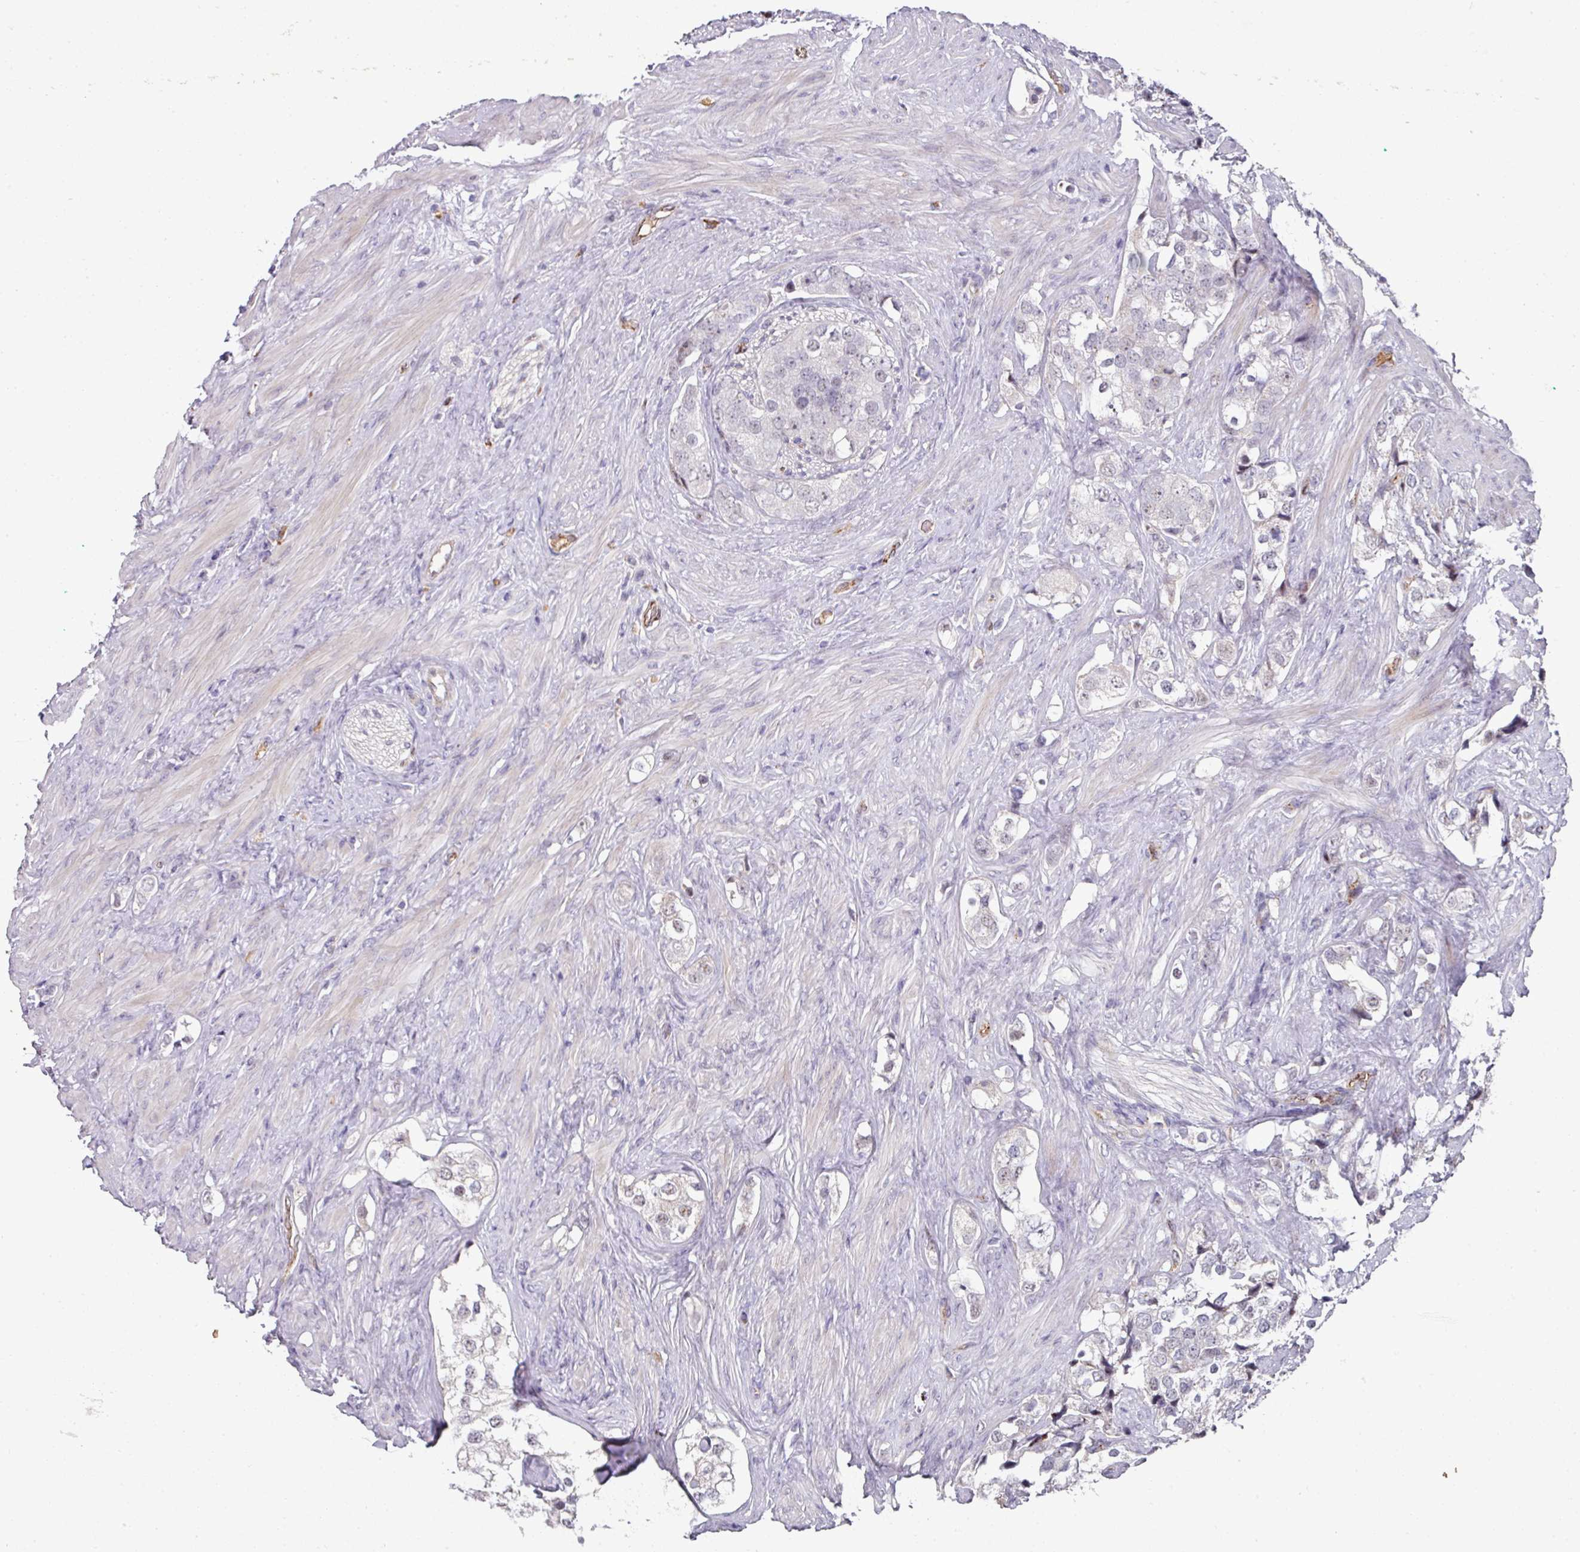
{"staining": {"intensity": "moderate", "quantity": "<25%", "location": "cytoplasmic/membranous"}, "tissue": "prostate cancer", "cell_type": "Tumor cells", "image_type": "cancer", "snomed": [{"axis": "morphology", "description": "Adenocarcinoma, High grade"}, {"axis": "topography", "description": "Prostate"}], "caption": "High-grade adenocarcinoma (prostate) stained with DAB (3,3'-diaminobenzidine) immunohistochemistry (IHC) reveals low levels of moderate cytoplasmic/membranous positivity in approximately <25% of tumor cells.", "gene": "SIDT2", "patient": {"sex": "male", "age": 49}}